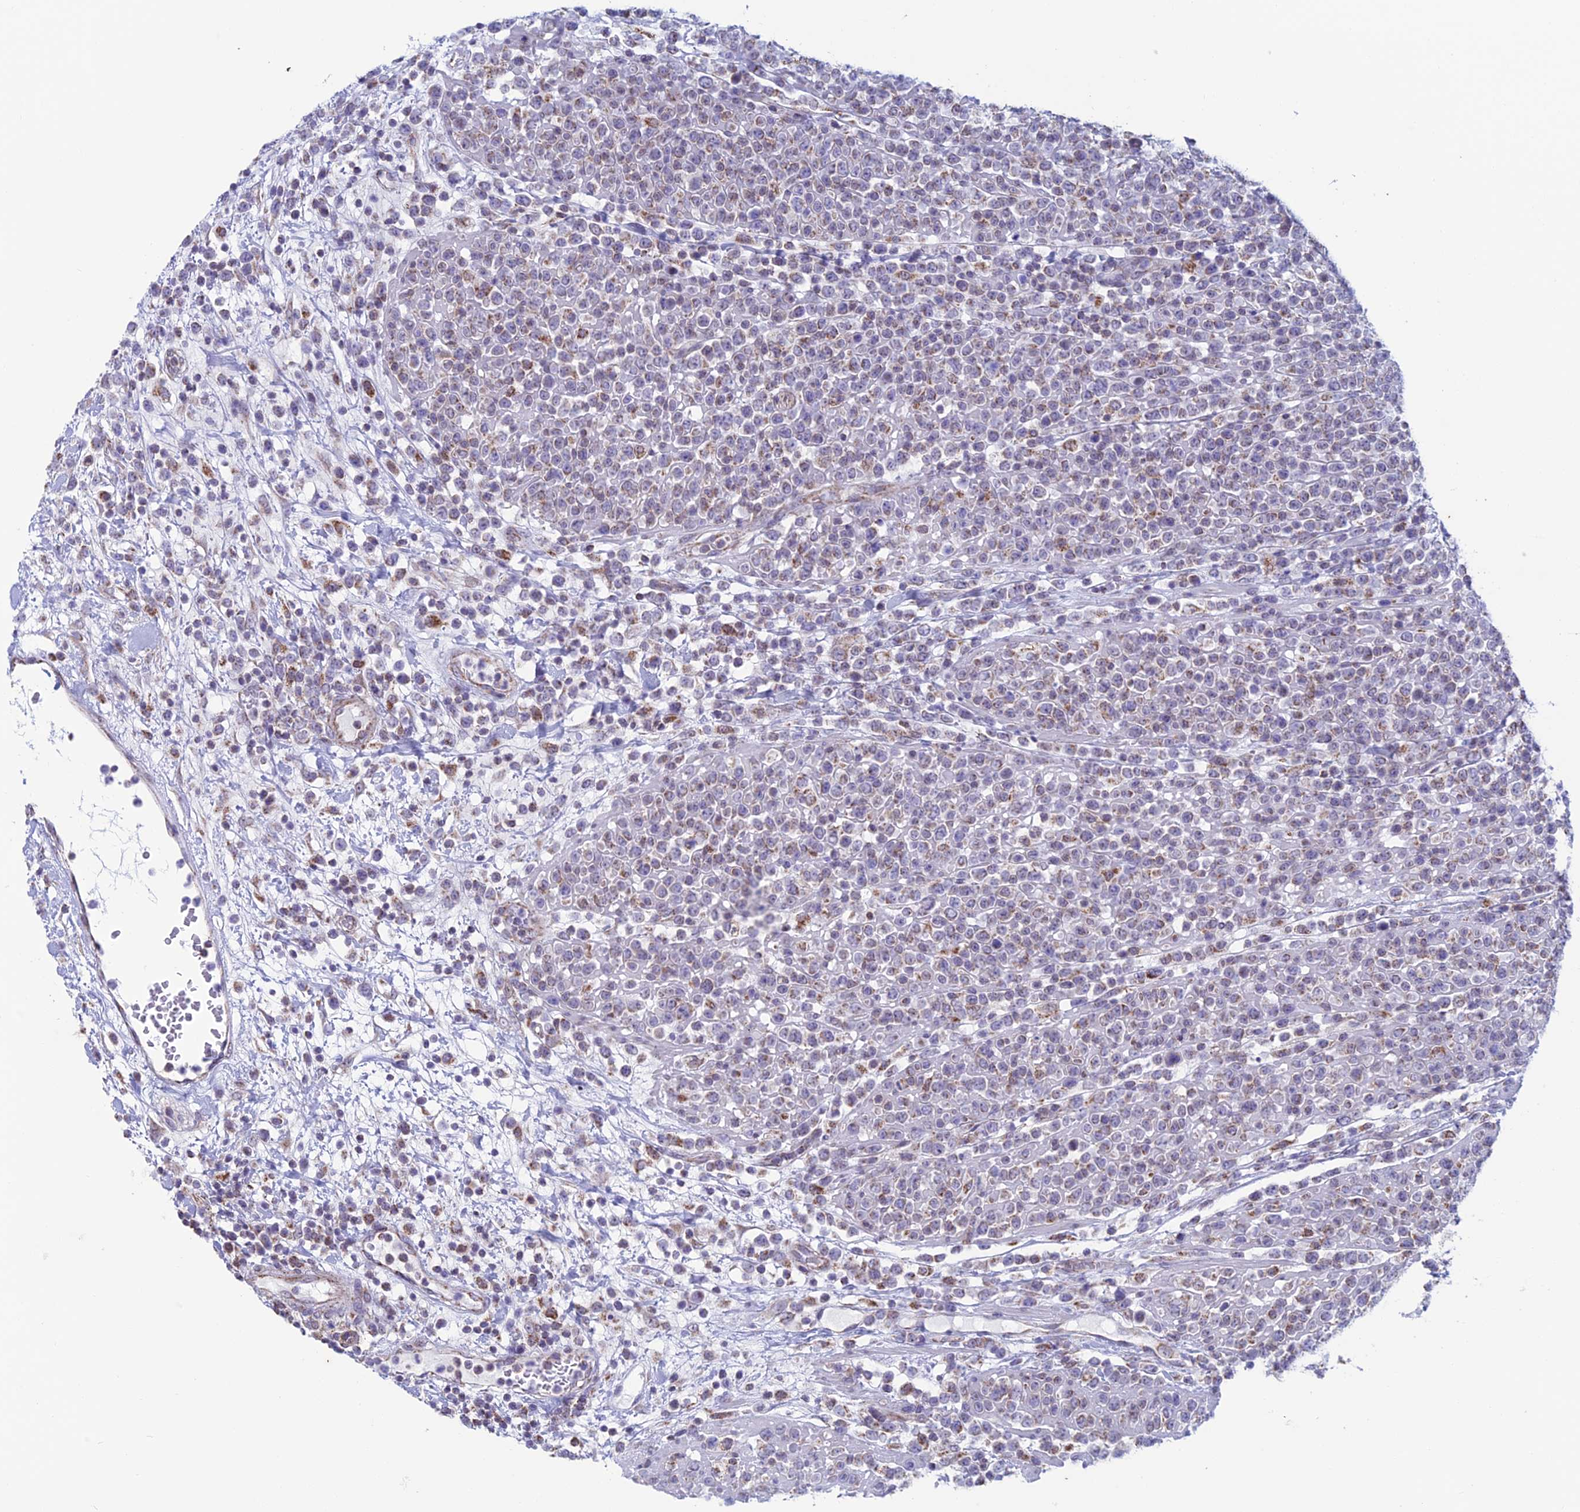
{"staining": {"intensity": "weak", "quantity": "<25%", "location": "cytoplasmic/membranous"}, "tissue": "lymphoma", "cell_type": "Tumor cells", "image_type": "cancer", "snomed": [{"axis": "morphology", "description": "Malignant lymphoma, non-Hodgkin's type, High grade"}, {"axis": "topography", "description": "Colon"}], "caption": "Tumor cells show no significant protein staining in lymphoma.", "gene": "ZNG1B", "patient": {"sex": "female", "age": 53}}